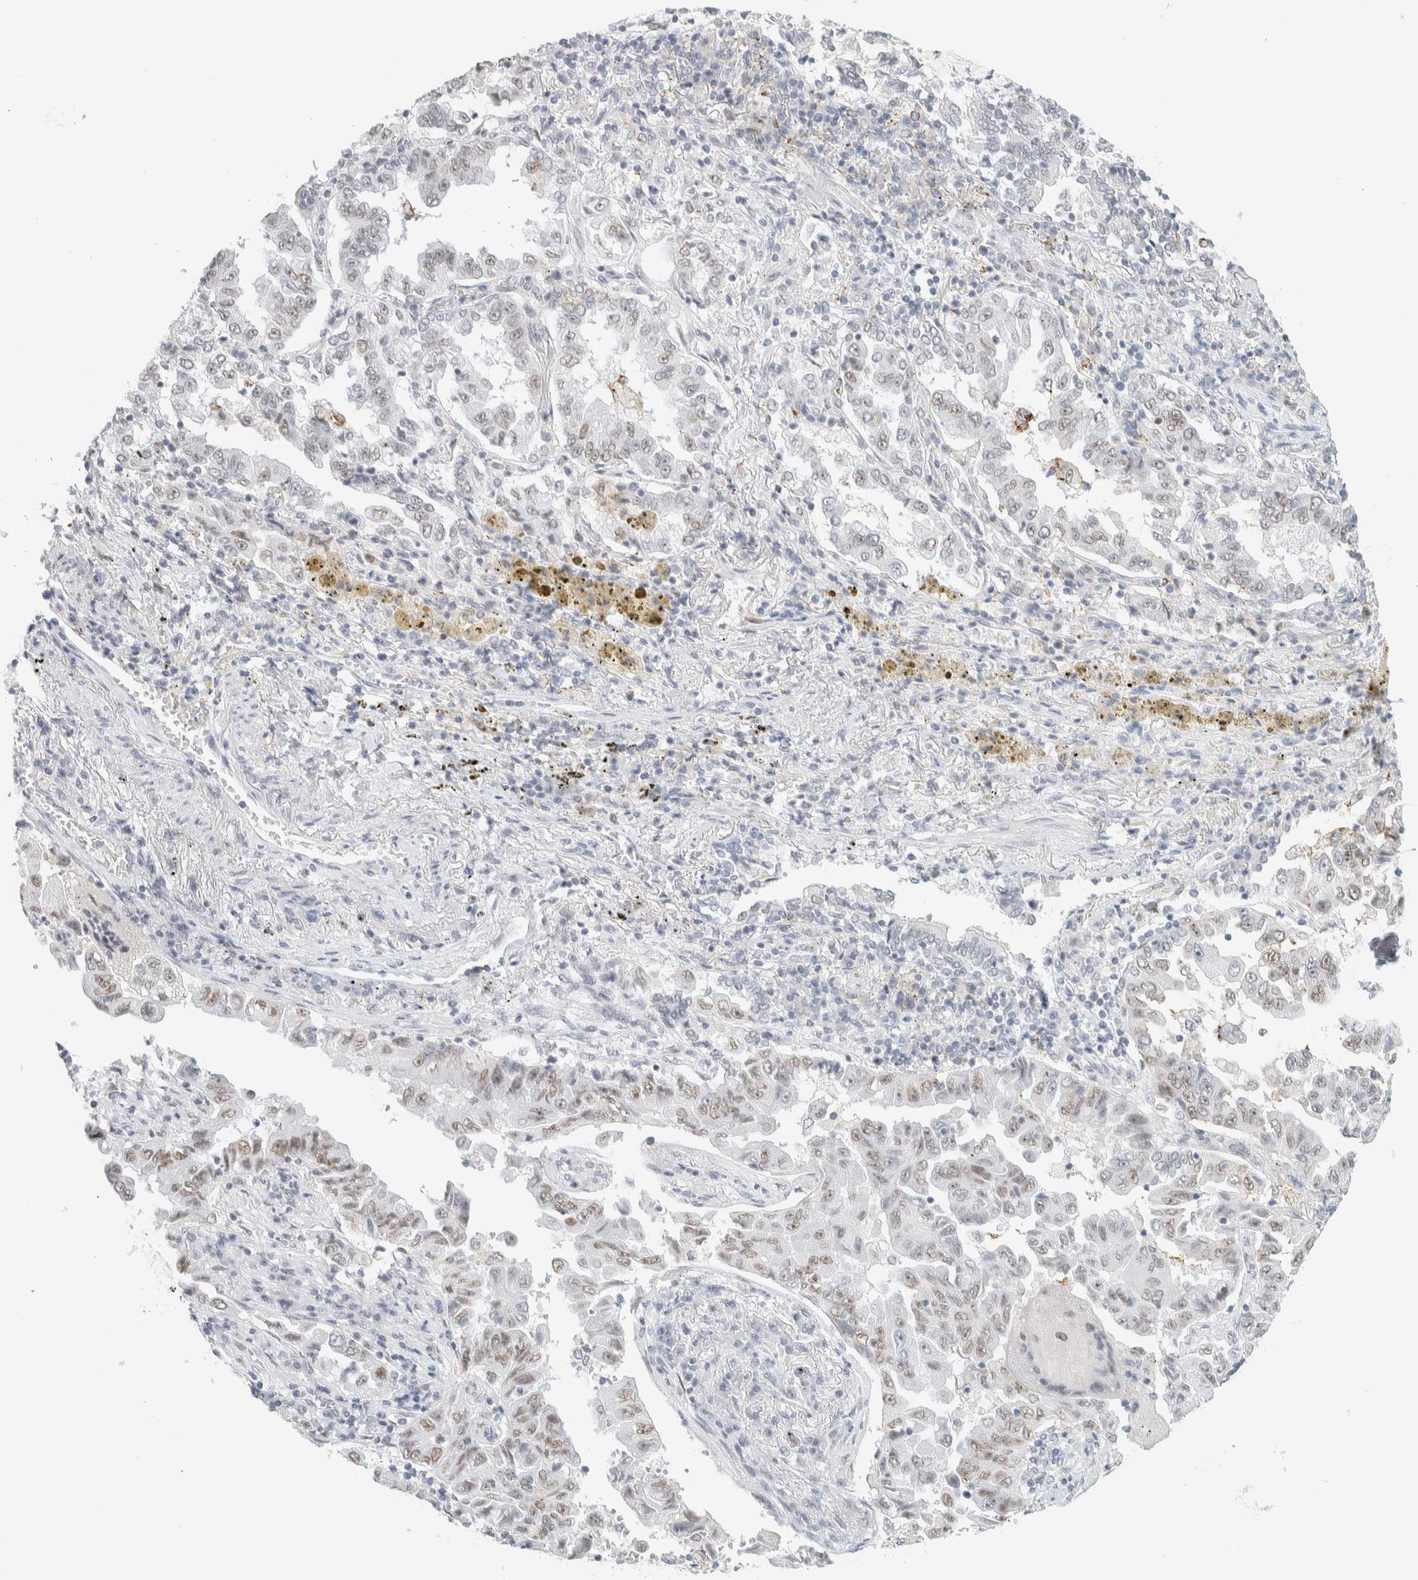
{"staining": {"intensity": "weak", "quantity": "25%-75%", "location": "nuclear"}, "tissue": "lung cancer", "cell_type": "Tumor cells", "image_type": "cancer", "snomed": [{"axis": "morphology", "description": "Adenocarcinoma, NOS"}, {"axis": "topography", "description": "Lung"}], "caption": "Lung cancer (adenocarcinoma) was stained to show a protein in brown. There is low levels of weak nuclear expression in approximately 25%-75% of tumor cells.", "gene": "CDH17", "patient": {"sex": "female", "age": 51}}